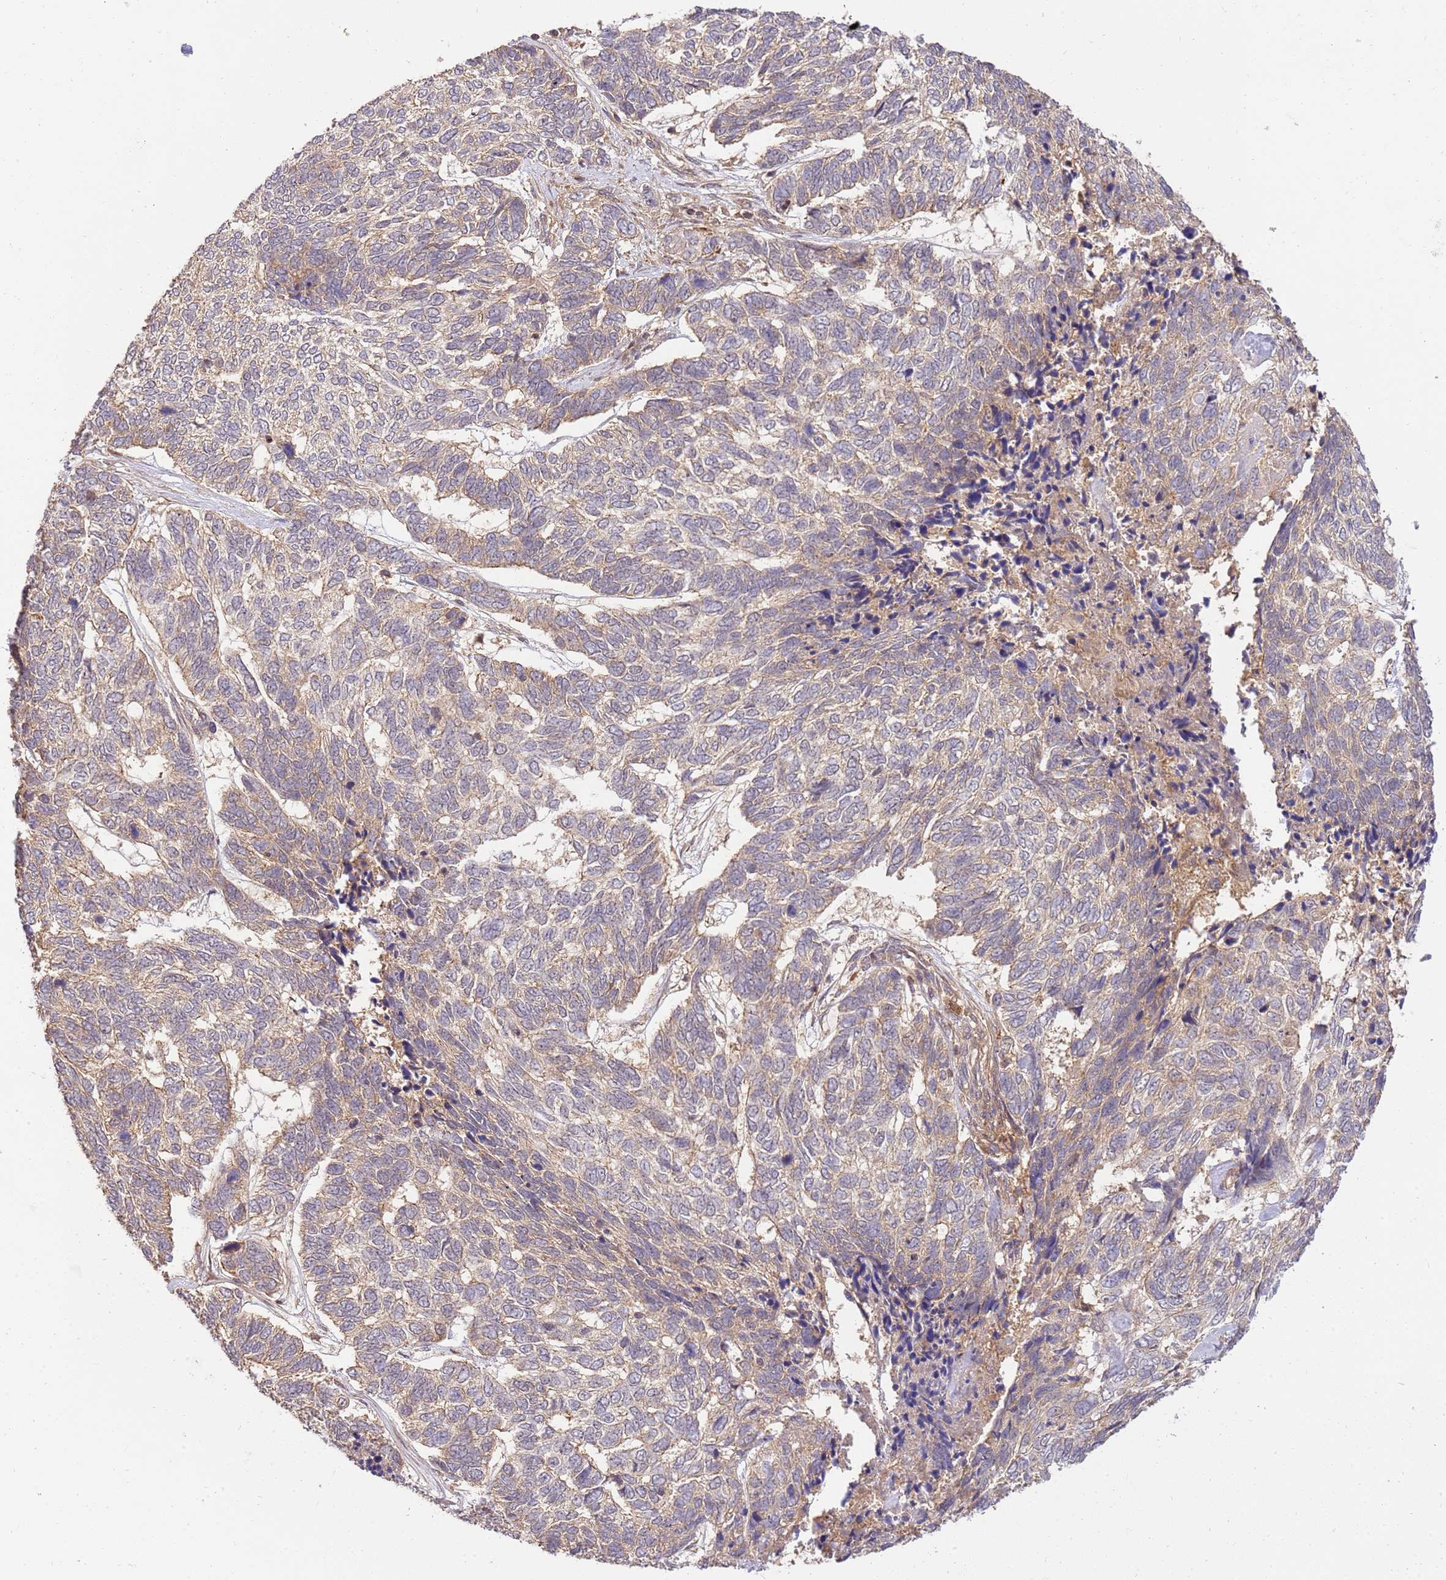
{"staining": {"intensity": "weak", "quantity": "<25%", "location": "cytoplasmic/membranous"}, "tissue": "skin cancer", "cell_type": "Tumor cells", "image_type": "cancer", "snomed": [{"axis": "morphology", "description": "Basal cell carcinoma"}, {"axis": "topography", "description": "Skin"}], "caption": "IHC micrograph of skin cancer stained for a protein (brown), which shows no positivity in tumor cells.", "gene": "GAREM1", "patient": {"sex": "female", "age": 65}}